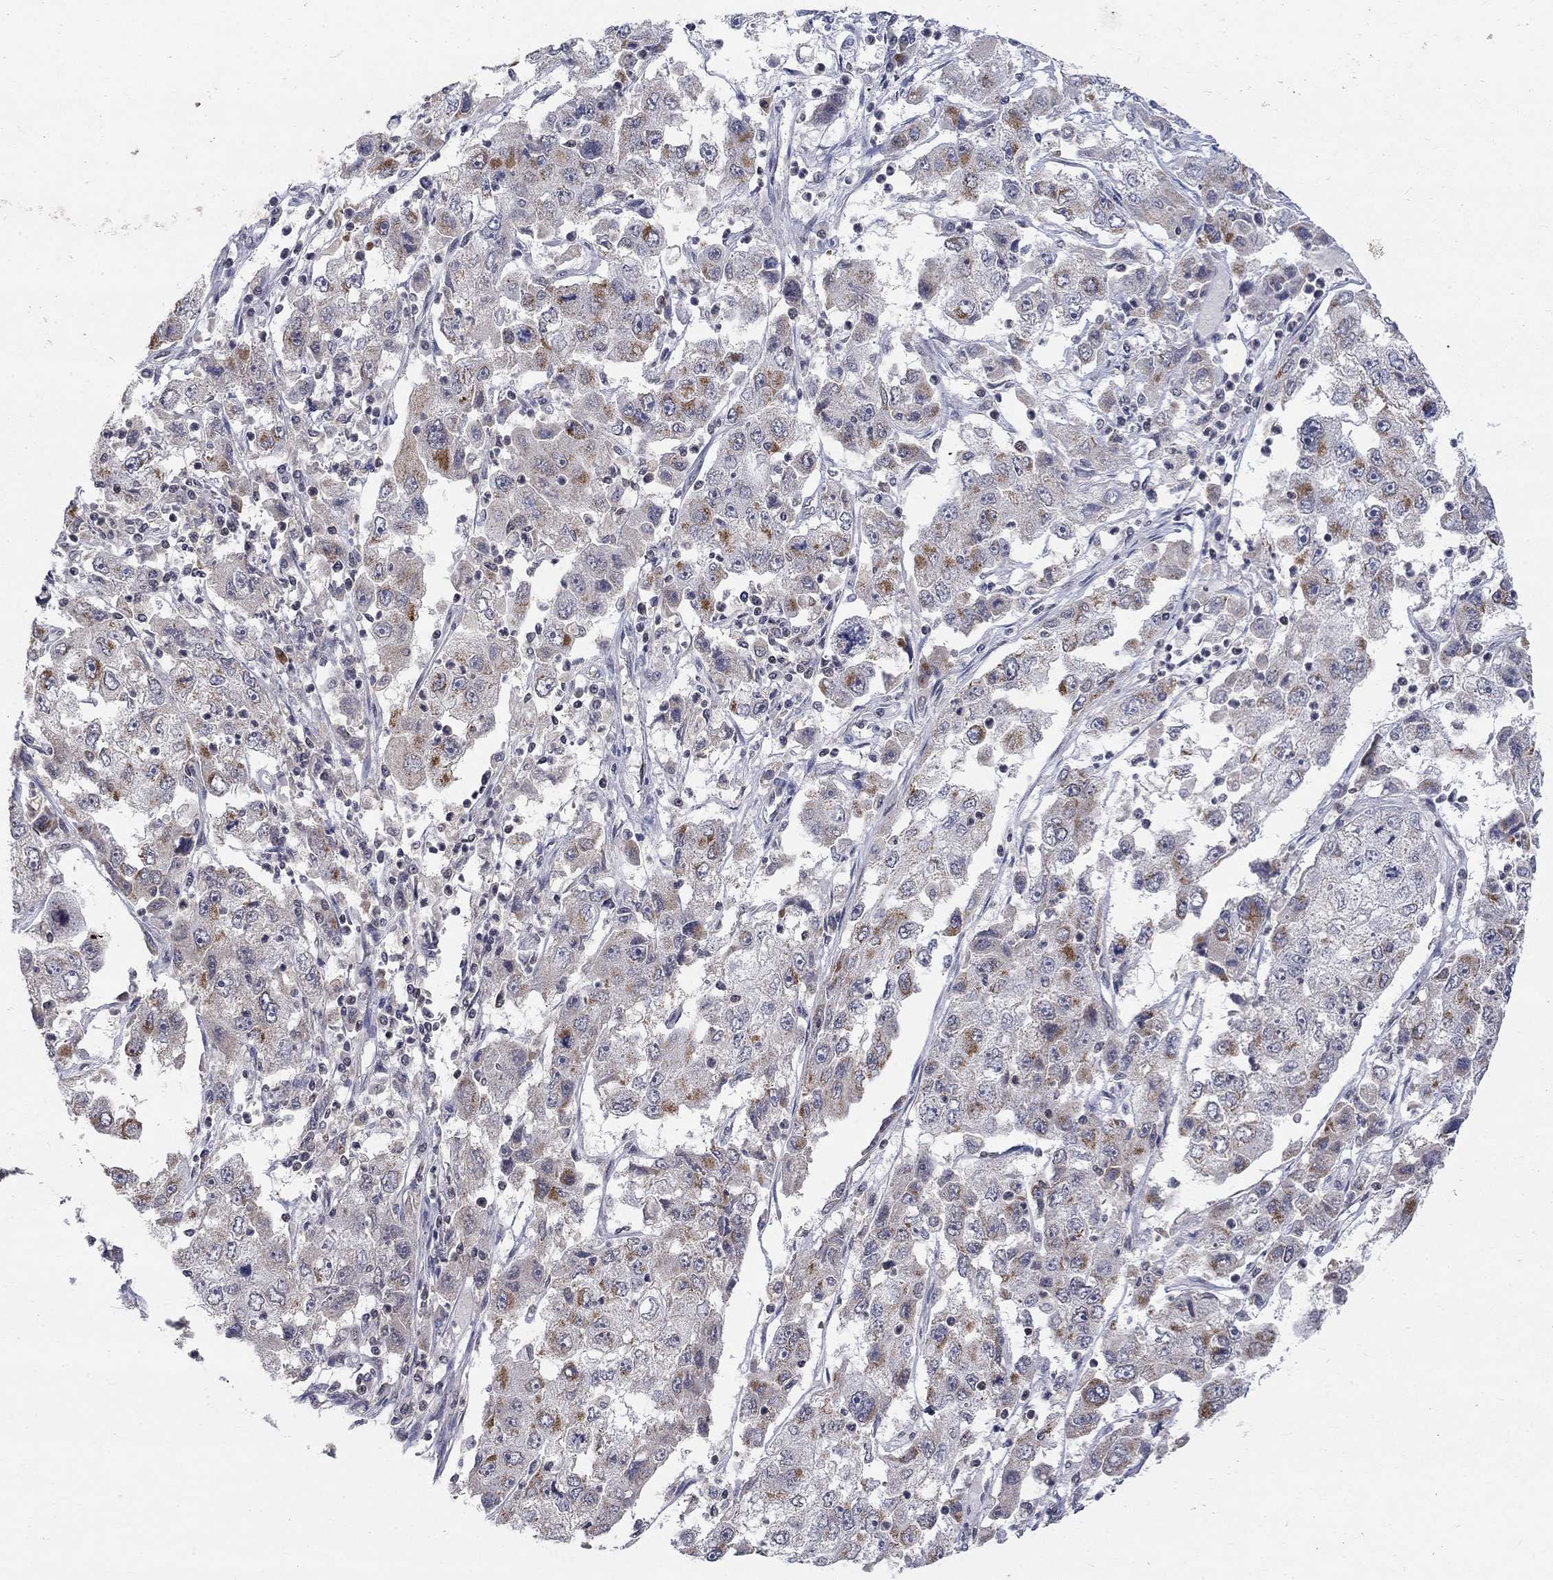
{"staining": {"intensity": "strong", "quantity": "<25%", "location": "cytoplasmic/membranous"}, "tissue": "cervical cancer", "cell_type": "Tumor cells", "image_type": "cancer", "snomed": [{"axis": "morphology", "description": "Squamous cell carcinoma, NOS"}, {"axis": "topography", "description": "Cervix"}], "caption": "Immunohistochemical staining of cervical cancer reveals medium levels of strong cytoplasmic/membranous protein expression in about <25% of tumor cells.", "gene": "KLF12", "patient": {"sex": "female", "age": 36}}